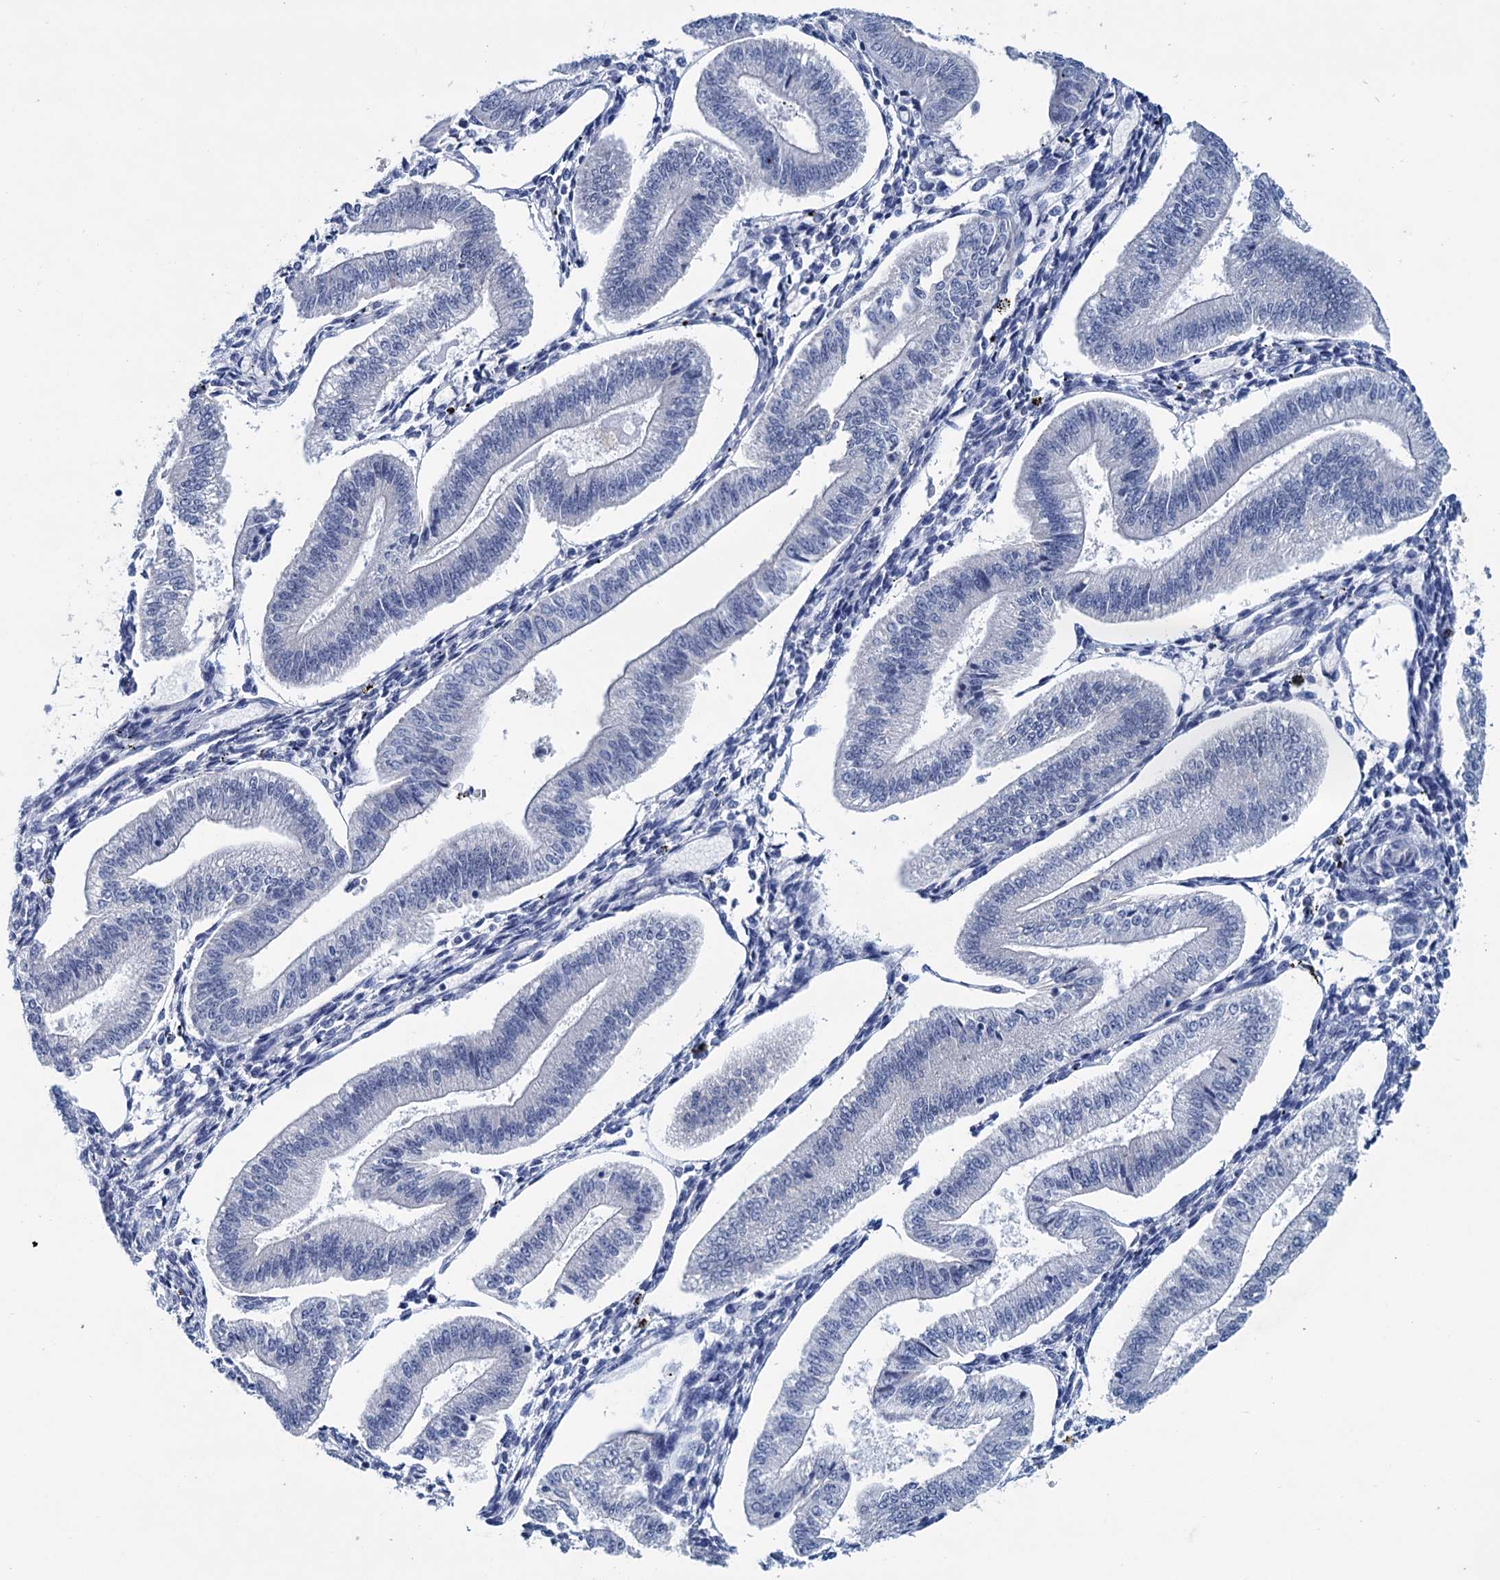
{"staining": {"intensity": "negative", "quantity": "none", "location": "none"}, "tissue": "endometrium", "cell_type": "Cells in endometrial stroma", "image_type": "normal", "snomed": [{"axis": "morphology", "description": "Normal tissue, NOS"}, {"axis": "topography", "description": "Endometrium"}], "caption": "The histopathology image reveals no staining of cells in endometrial stroma in unremarkable endometrium.", "gene": "MYOZ3", "patient": {"sex": "female", "age": 34}}